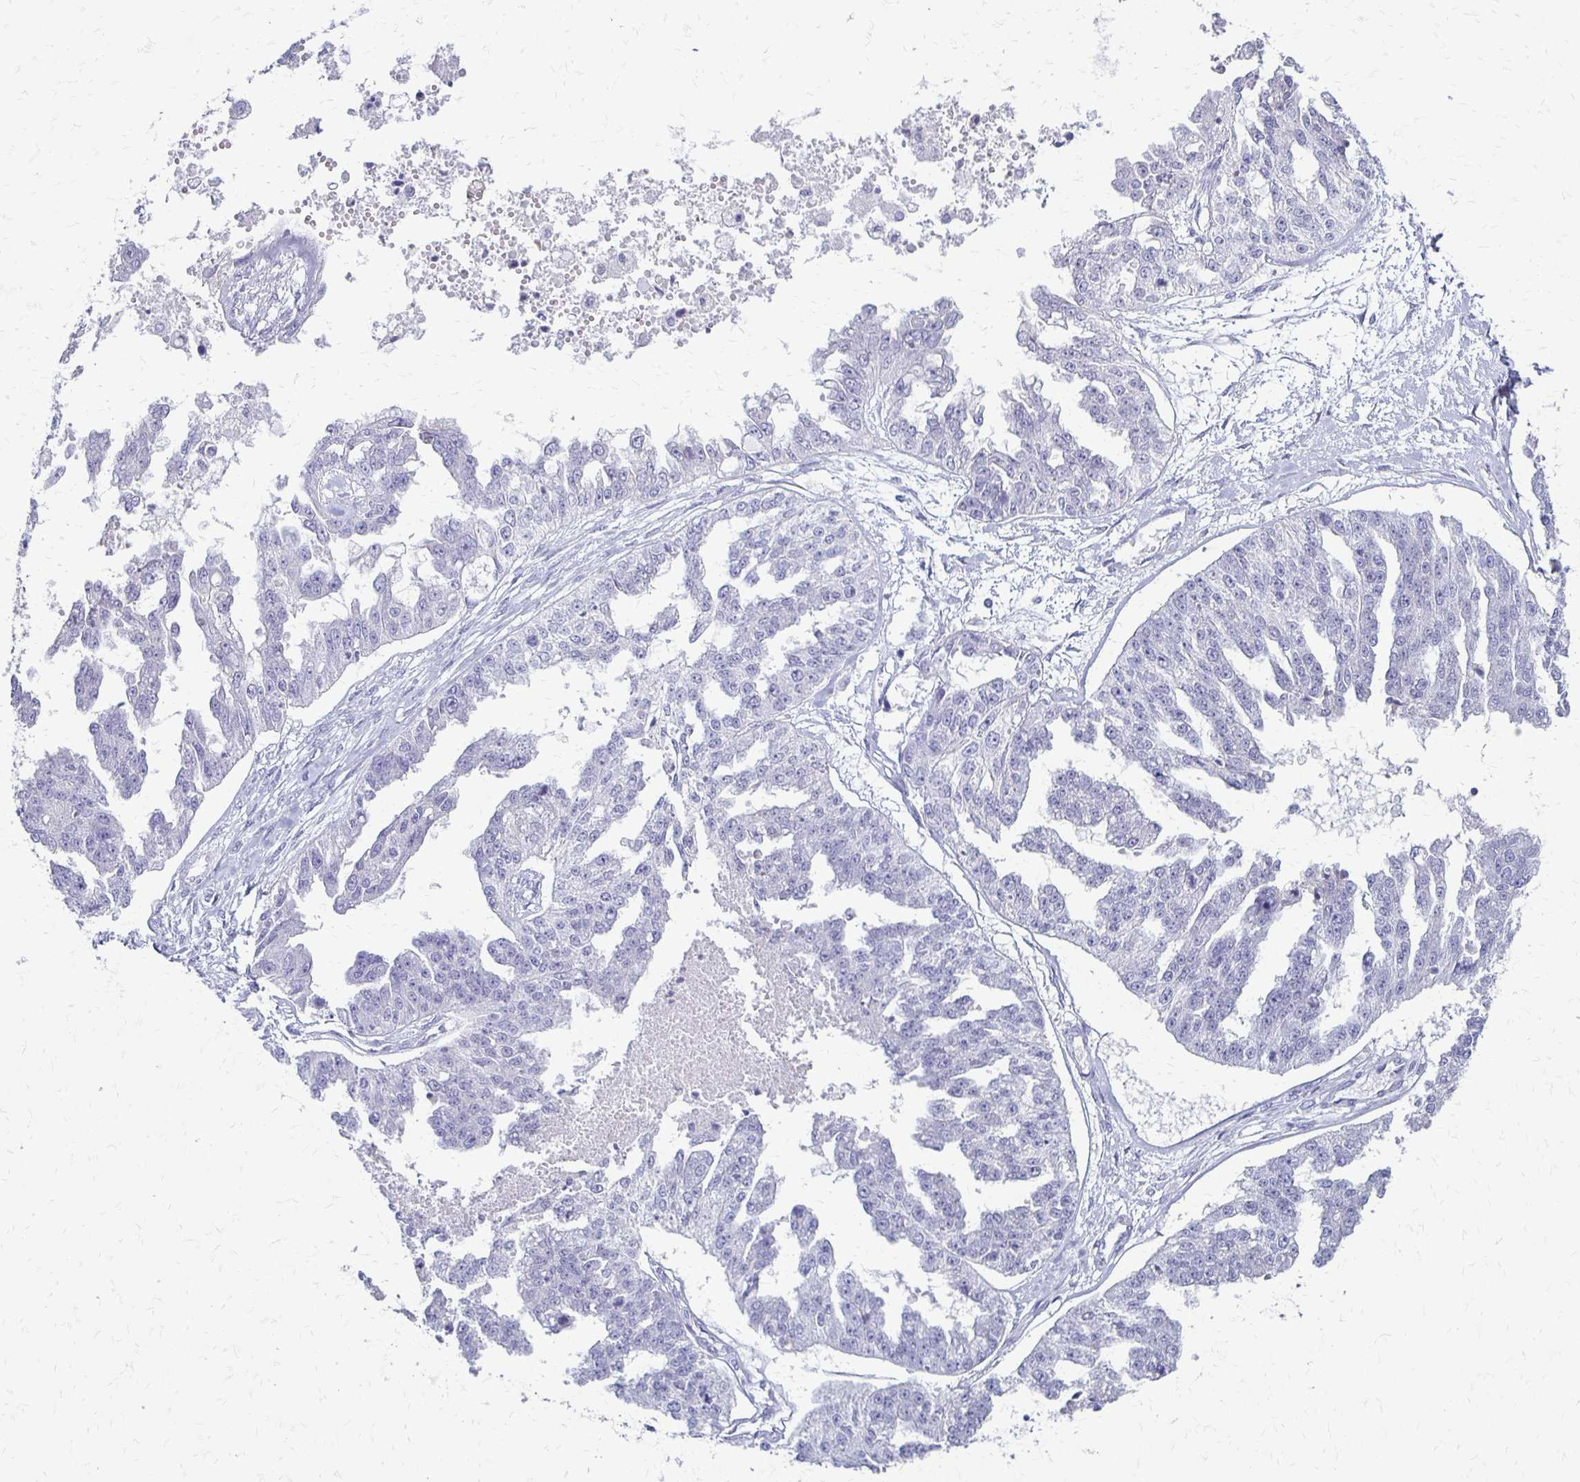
{"staining": {"intensity": "negative", "quantity": "none", "location": "none"}, "tissue": "ovarian cancer", "cell_type": "Tumor cells", "image_type": "cancer", "snomed": [{"axis": "morphology", "description": "Cystadenocarcinoma, serous, NOS"}, {"axis": "topography", "description": "Ovary"}], "caption": "This is an immunohistochemistry (IHC) histopathology image of ovarian serous cystadenocarcinoma. There is no expression in tumor cells.", "gene": "IVL", "patient": {"sex": "female", "age": 58}}